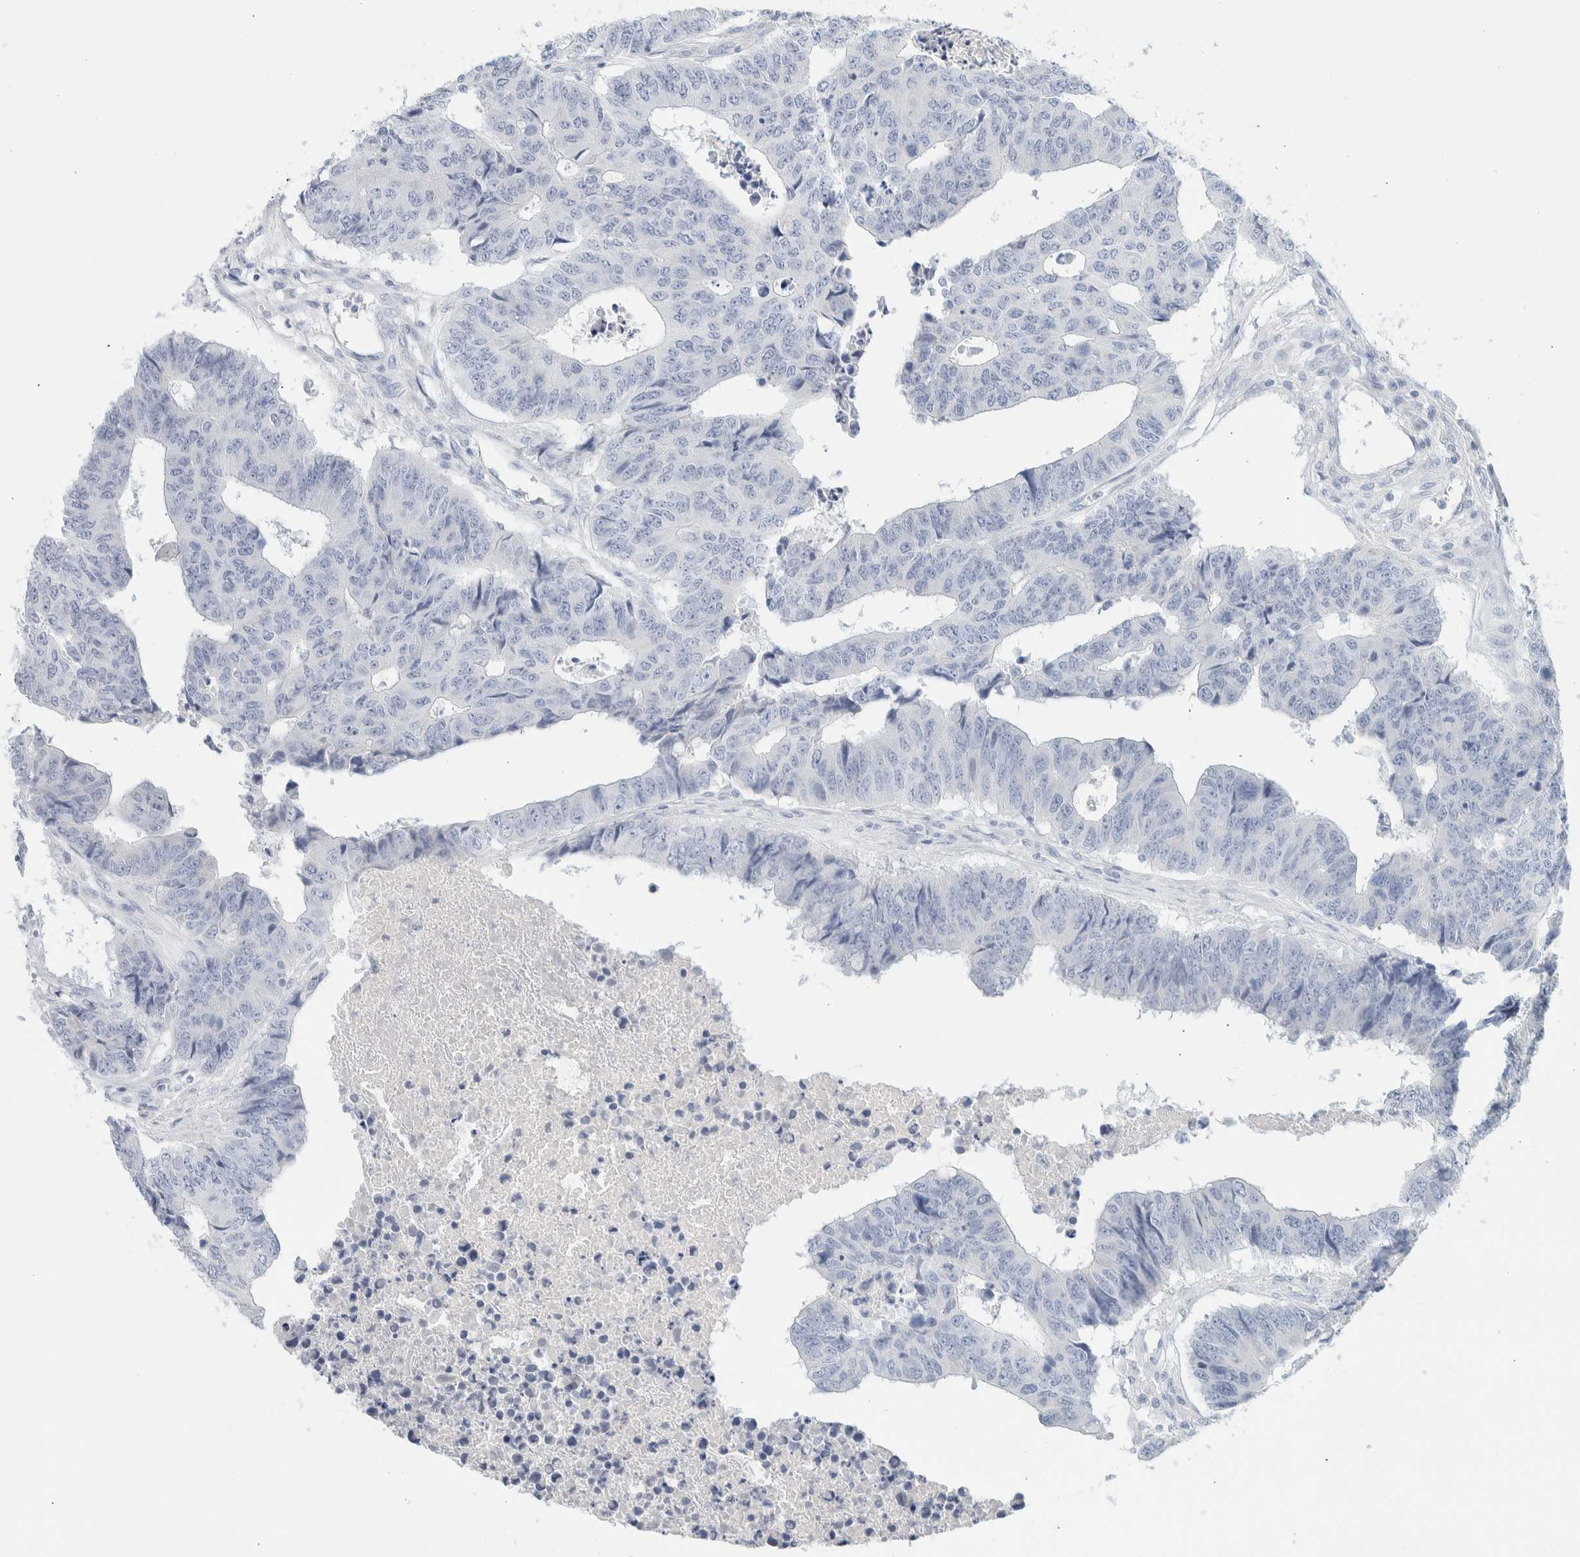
{"staining": {"intensity": "negative", "quantity": "none", "location": "none"}, "tissue": "colorectal cancer", "cell_type": "Tumor cells", "image_type": "cancer", "snomed": [{"axis": "morphology", "description": "Adenocarcinoma, NOS"}, {"axis": "topography", "description": "Rectum"}], "caption": "Immunohistochemical staining of human colorectal adenocarcinoma shows no significant positivity in tumor cells.", "gene": "HEXD", "patient": {"sex": "male", "age": 84}}